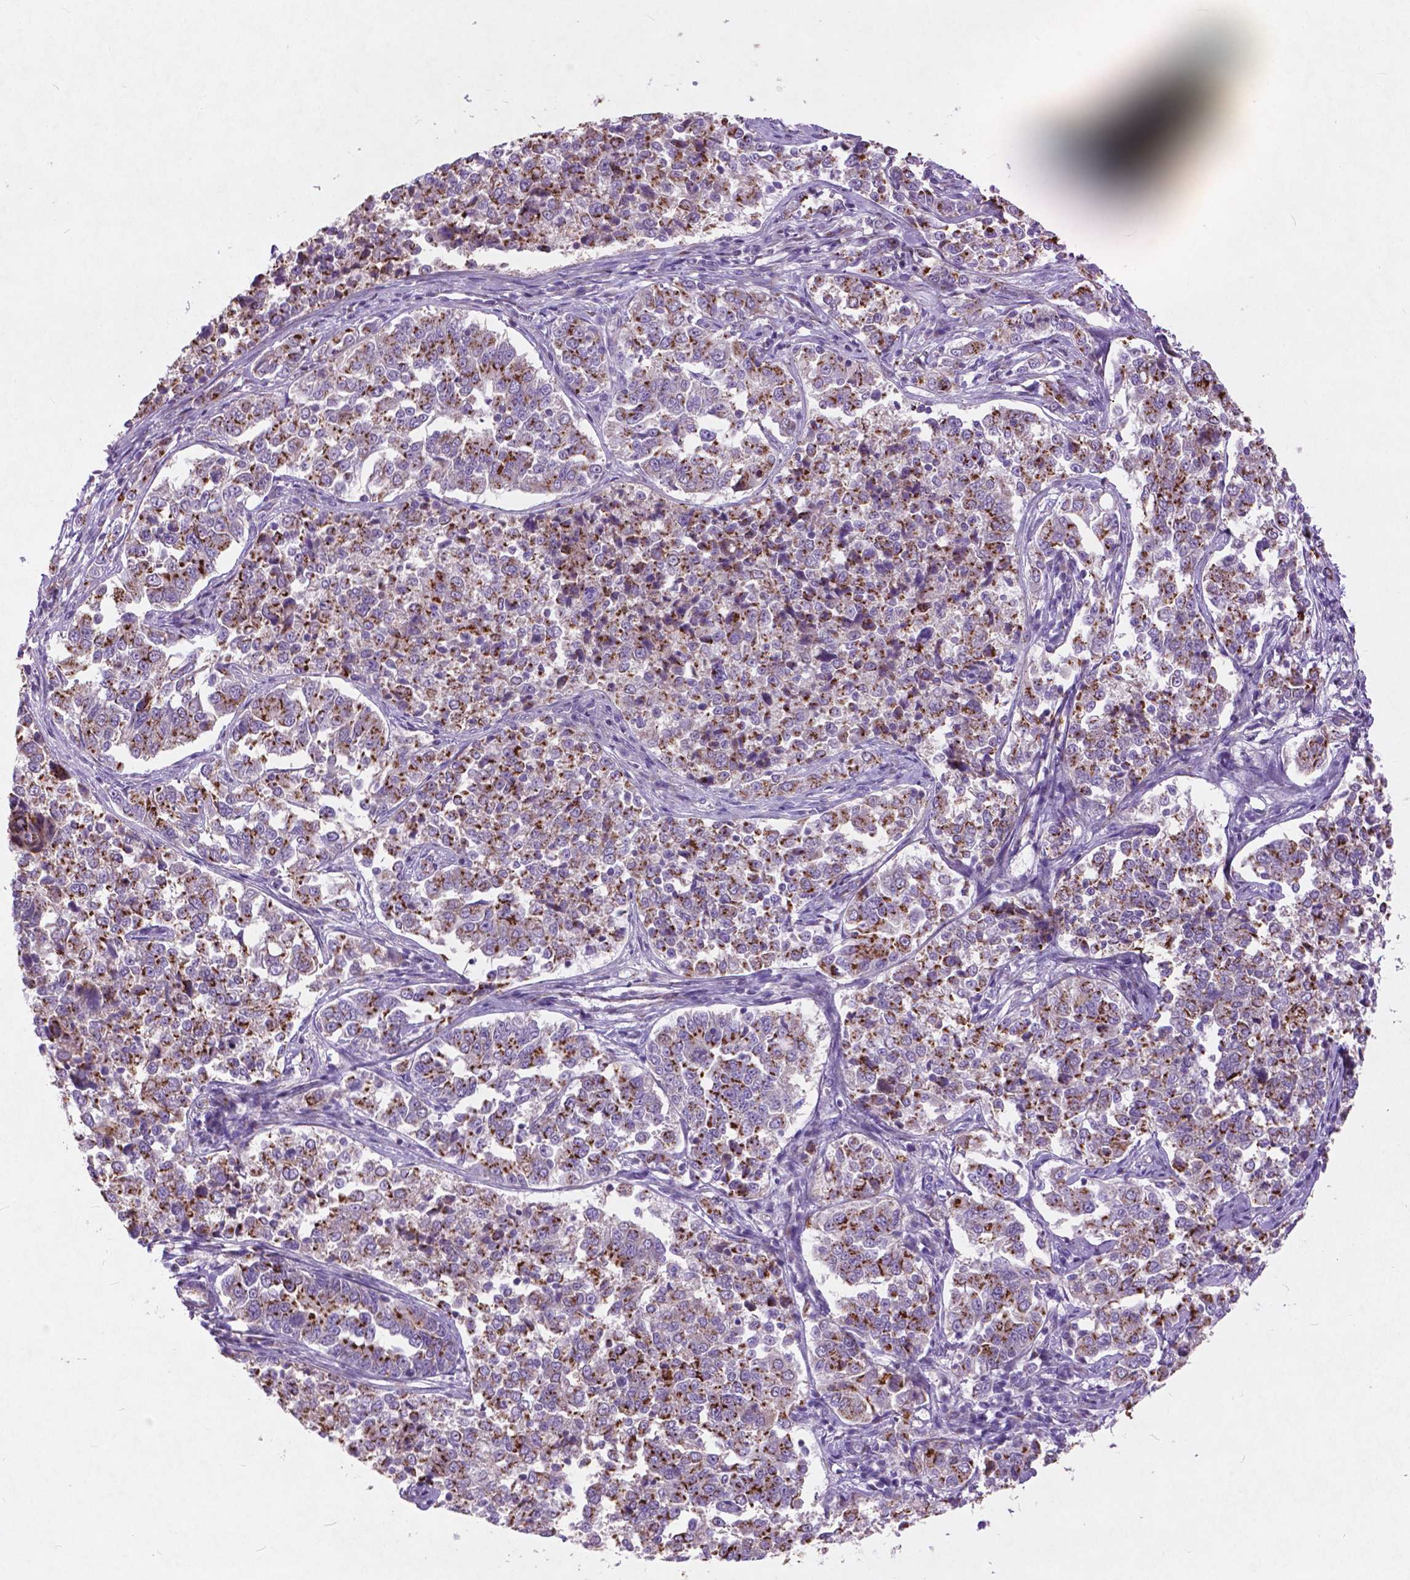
{"staining": {"intensity": "moderate", "quantity": ">75%", "location": "cytoplasmic/membranous"}, "tissue": "endometrial cancer", "cell_type": "Tumor cells", "image_type": "cancer", "snomed": [{"axis": "morphology", "description": "Adenocarcinoma, NOS"}, {"axis": "topography", "description": "Endometrium"}], "caption": "A medium amount of moderate cytoplasmic/membranous positivity is identified in approximately >75% of tumor cells in endometrial cancer tissue. (Brightfield microscopy of DAB IHC at high magnification).", "gene": "ATG4D", "patient": {"sex": "female", "age": 43}}